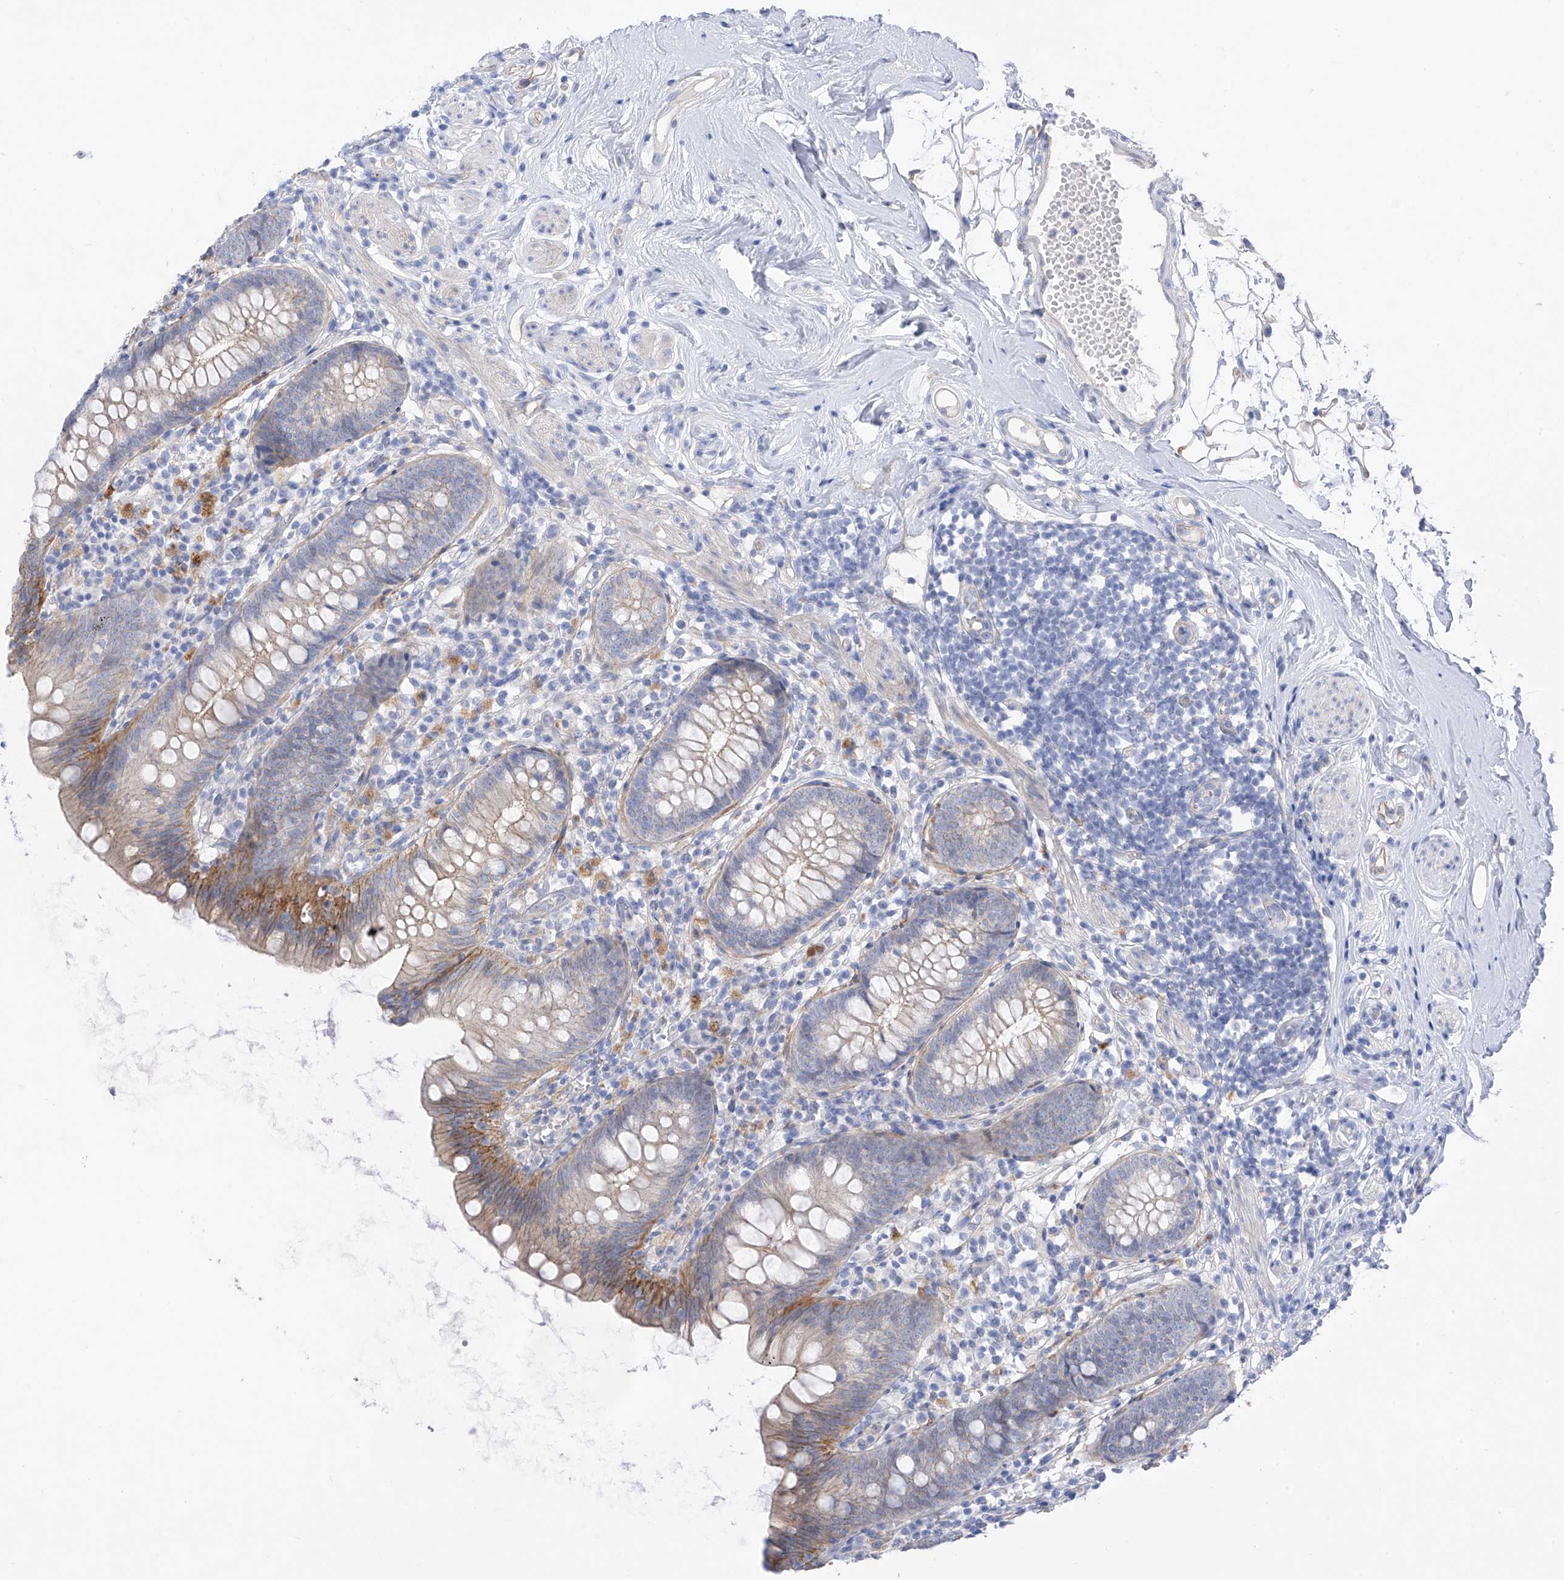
{"staining": {"intensity": "weak", "quantity": "<25%", "location": "cytoplasmic/membranous"}, "tissue": "appendix", "cell_type": "Glandular cells", "image_type": "normal", "snomed": [{"axis": "morphology", "description": "Normal tissue, NOS"}, {"axis": "topography", "description": "Appendix"}], "caption": "Immunohistochemistry micrograph of benign appendix: human appendix stained with DAB (3,3'-diaminobenzidine) demonstrates no significant protein positivity in glandular cells.", "gene": "ITGA9", "patient": {"sex": "female", "age": 62}}